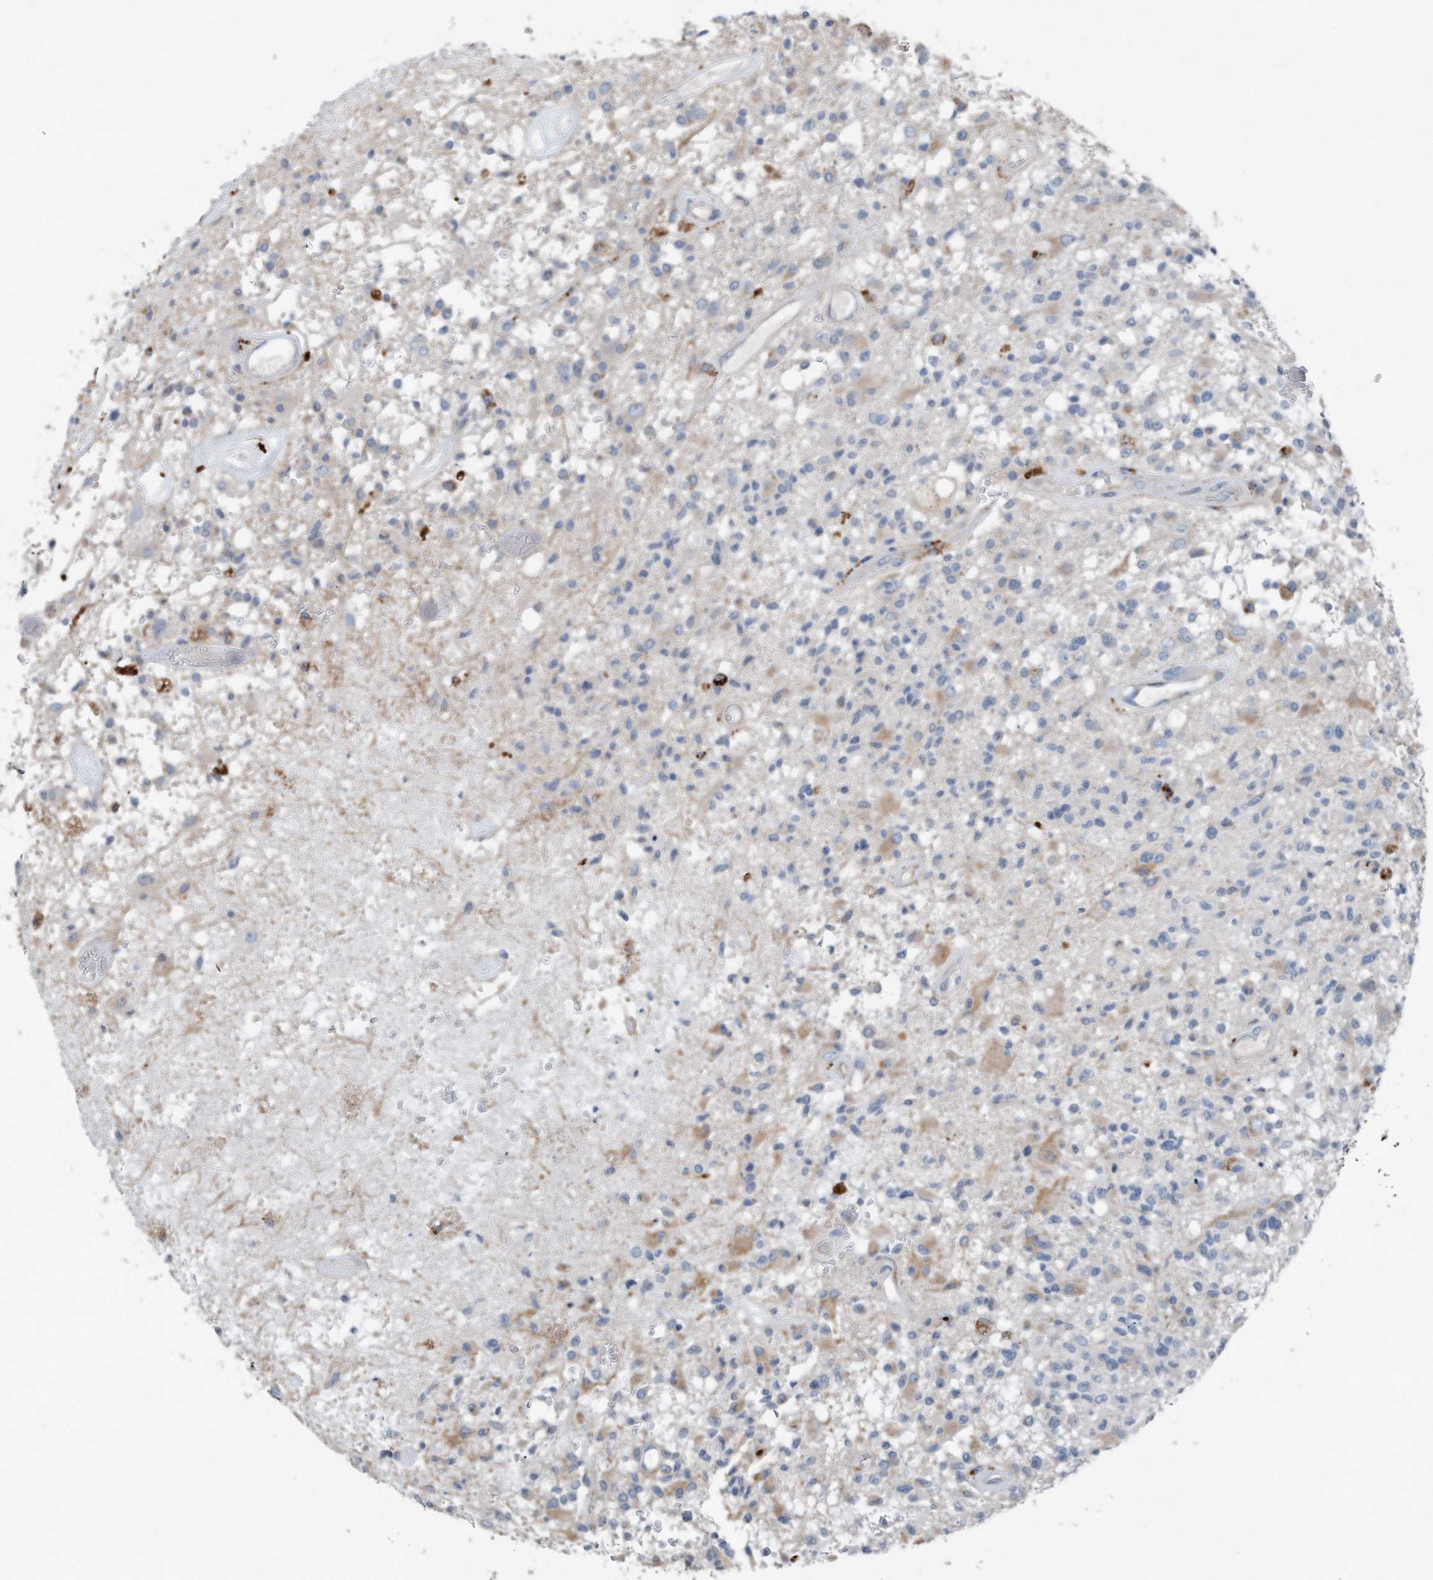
{"staining": {"intensity": "negative", "quantity": "none", "location": "none"}, "tissue": "glioma", "cell_type": "Tumor cells", "image_type": "cancer", "snomed": [{"axis": "morphology", "description": "Glioma, malignant, High grade"}, {"axis": "morphology", "description": "Glioblastoma, NOS"}, {"axis": "topography", "description": "Brain"}], "caption": "The IHC photomicrograph has no significant staining in tumor cells of glioma tissue.", "gene": "ZNF772", "patient": {"sex": "male", "age": 60}}